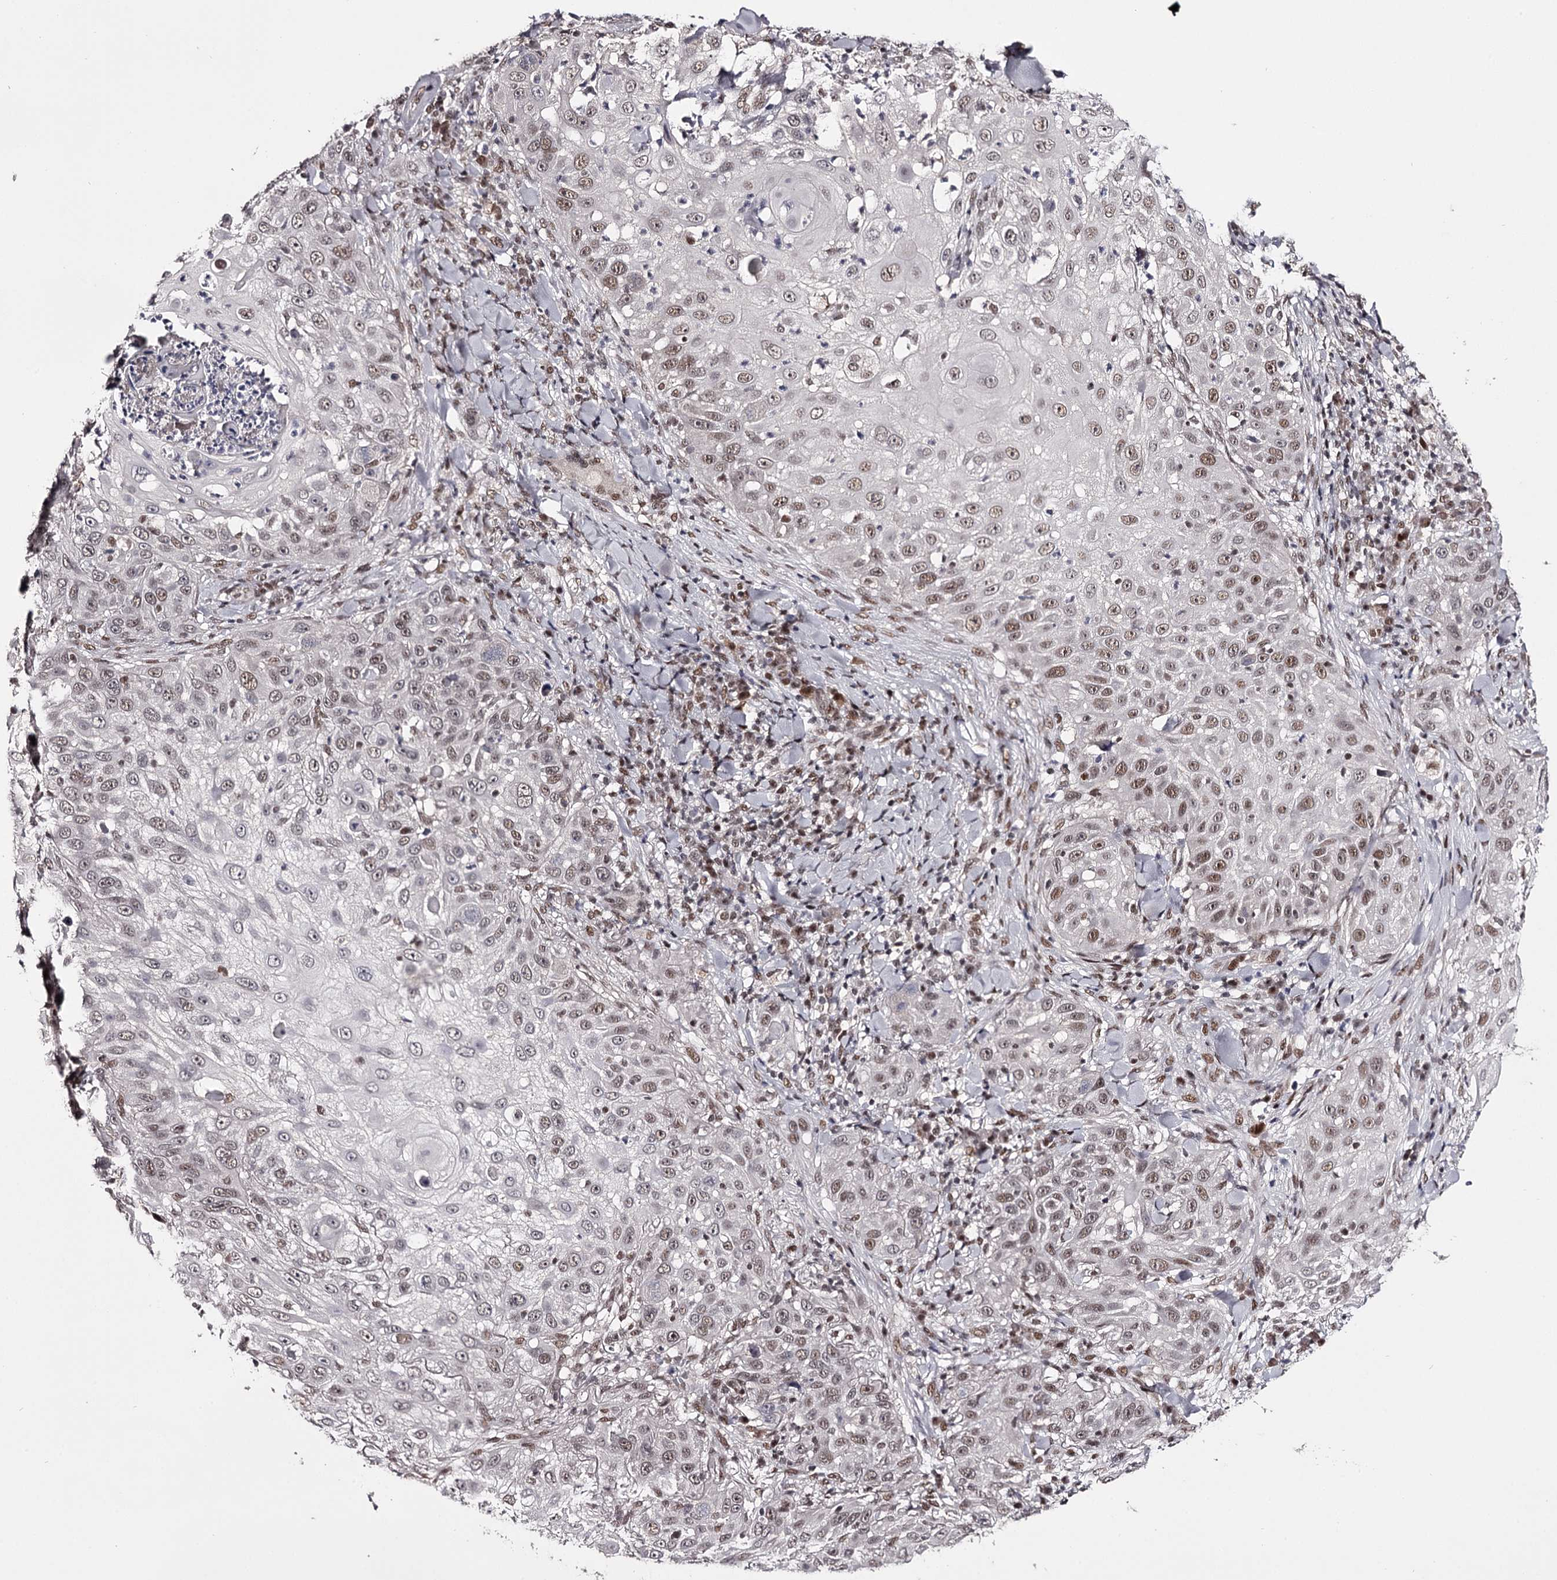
{"staining": {"intensity": "weak", "quantity": "25%-75%", "location": "nuclear"}, "tissue": "skin cancer", "cell_type": "Tumor cells", "image_type": "cancer", "snomed": [{"axis": "morphology", "description": "Squamous cell carcinoma, NOS"}, {"axis": "topography", "description": "Skin"}], "caption": "Skin cancer (squamous cell carcinoma) stained with a protein marker shows weak staining in tumor cells.", "gene": "TTC33", "patient": {"sex": "female", "age": 44}}